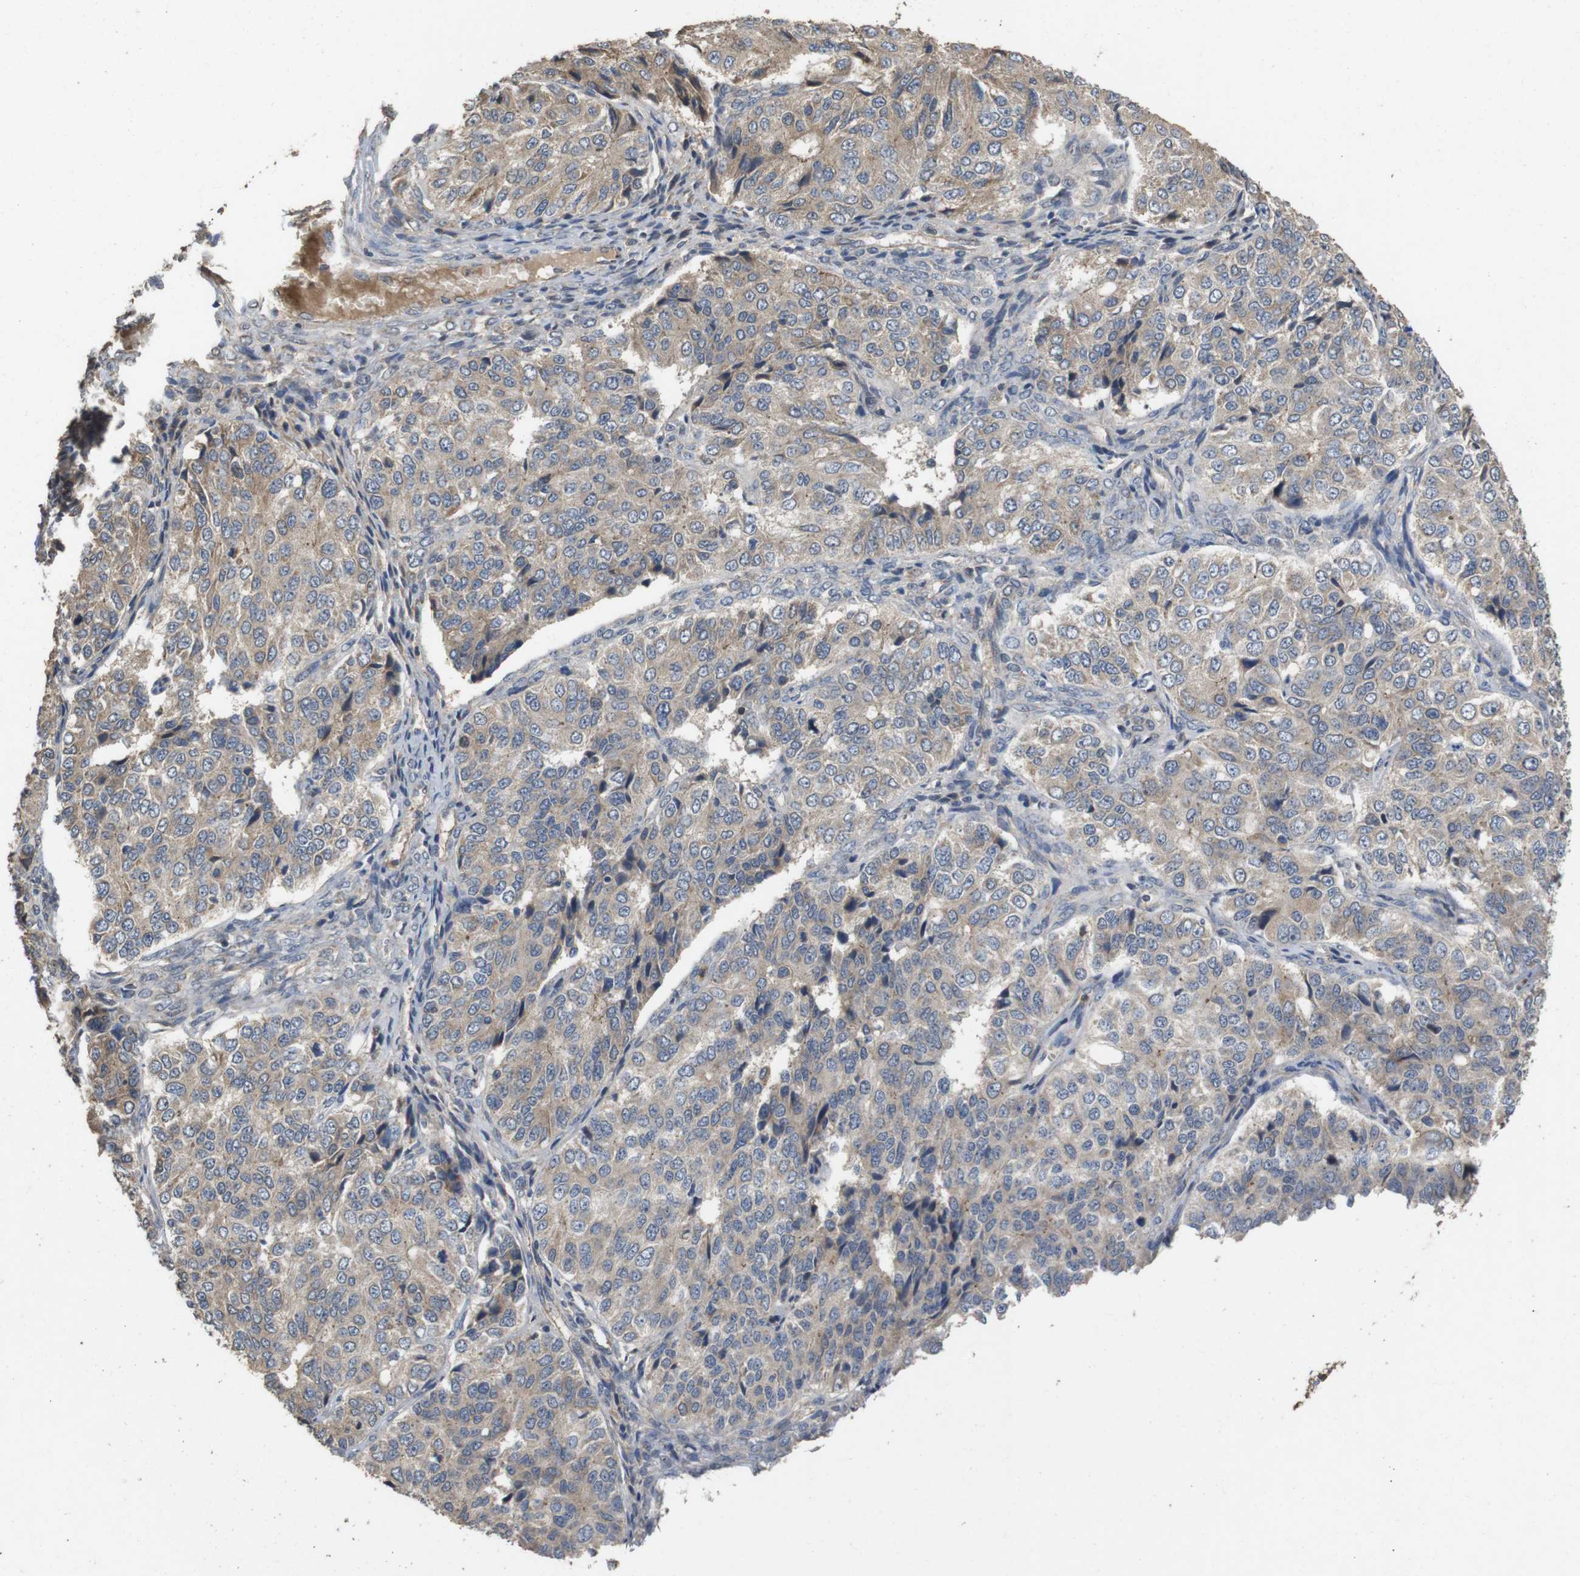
{"staining": {"intensity": "weak", "quantity": ">75%", "location": "cytoplasmic/membranous"}, "tissue": "ovarian cancer", "cell_type": "Tumor cells", "image_type": "cancer", "snomed": [{"axis": "morphology", "description": "Carcinoma, endometroid"}, {"axis": "topography", "description": "Ovary"}], "caption": "The histopathology image reveals staining of ovarian endometroid carcinoma, revealing weak cytoplasmic/membranous protein positivity (brown color) within tumor cells.", "gene": "PCDHB10", "patient": {"sex": "female", "age": 51}}